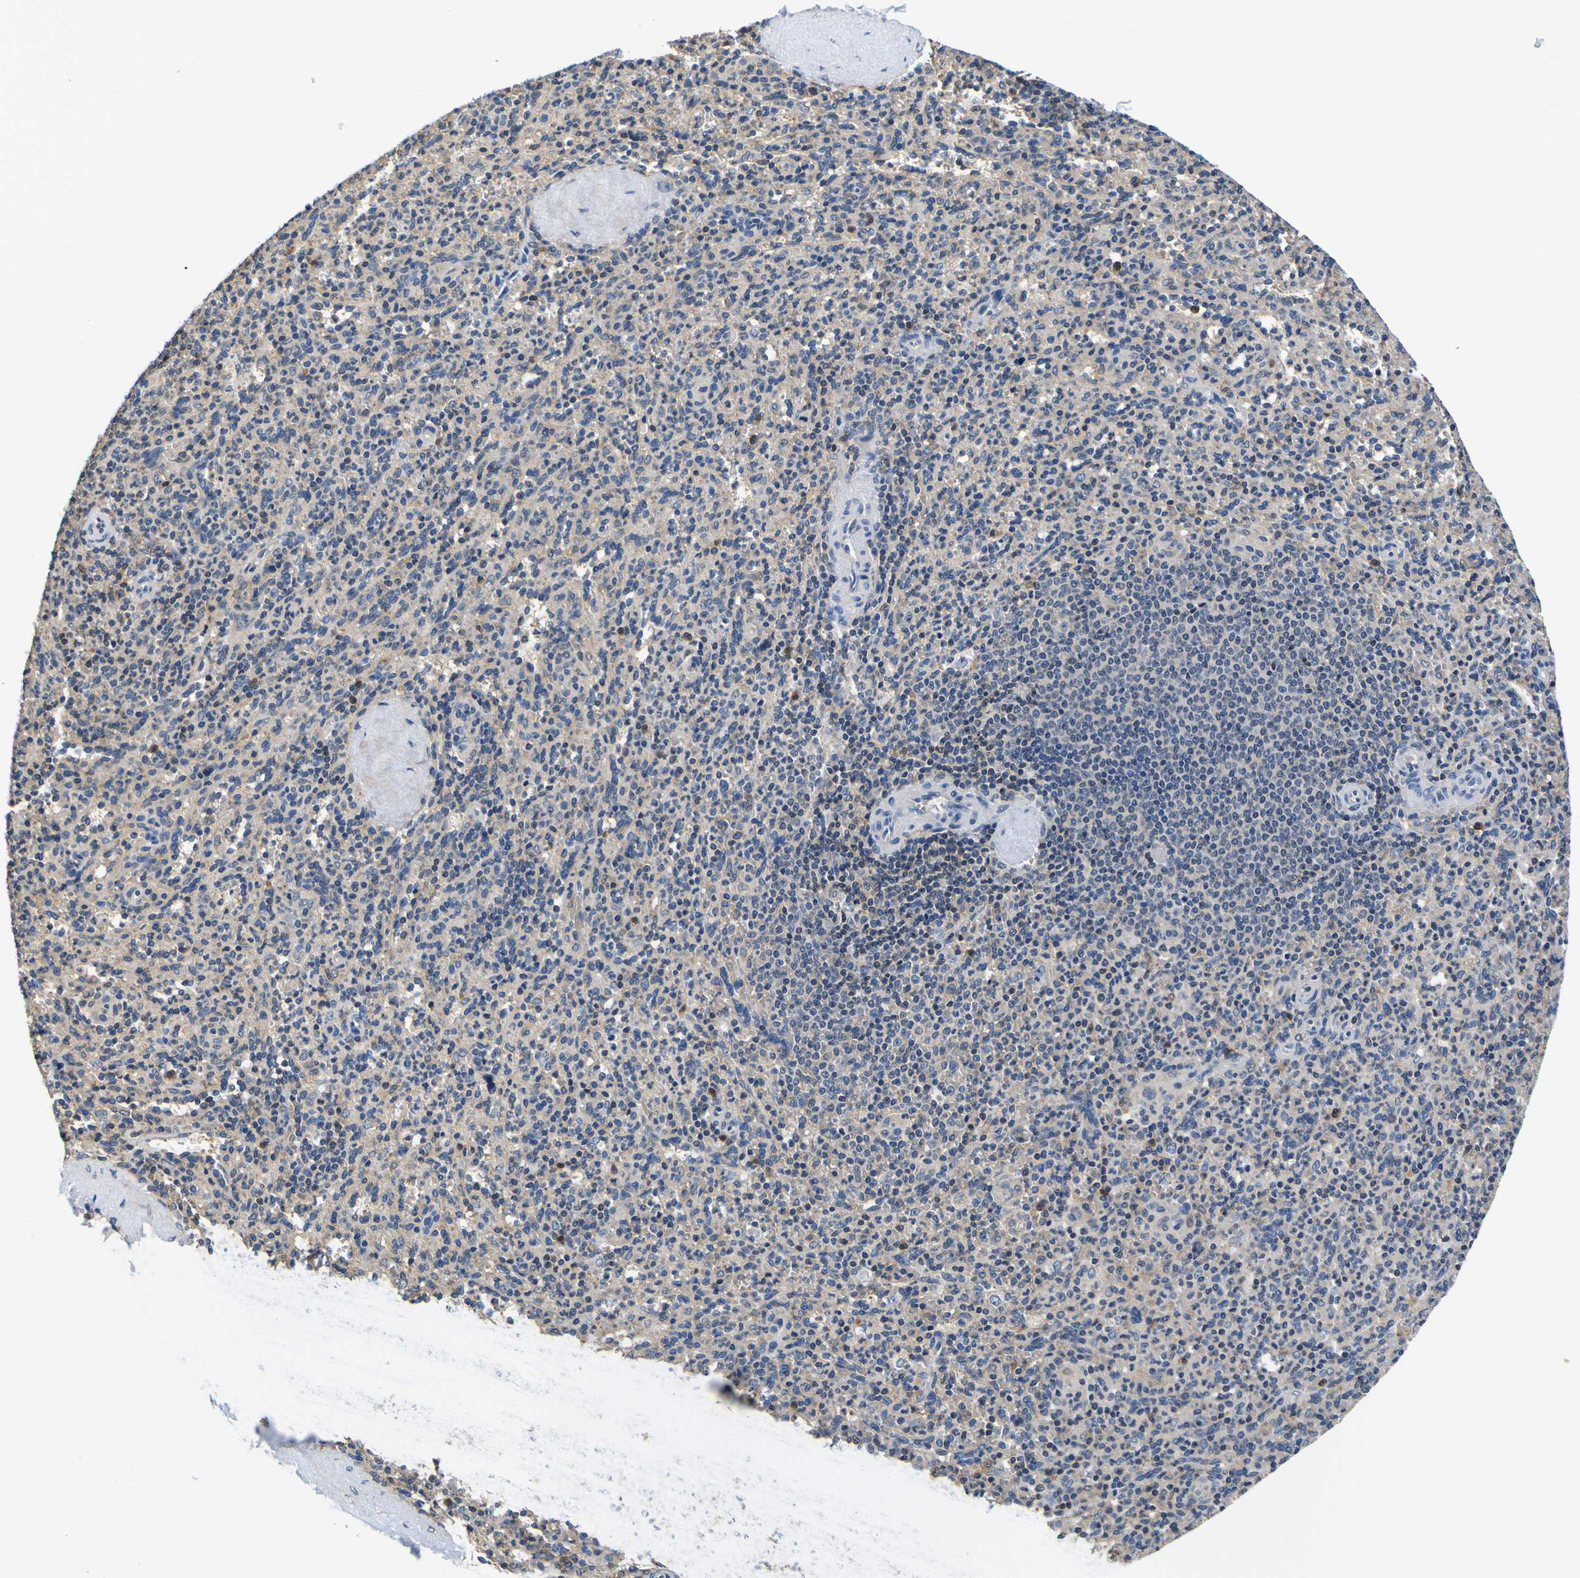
{"staining": {"intensity": "weak", "quantity": "25%-75%", "location": "cytoplasmic/membranous"}, "tissue": "spleen", "cell_type": "Cells in red pulp", "image_type": "normal", "snomed": [{"axis": "morphology", "description": "Normal tissue, NOS"}, {"axis": "topography", "description": "Spleen"}], "caption": "Weak cytoplasmic/membranous positivity is present in about 25%-75% of cells in red pulp in benign spleen. Using DAB (brown) and hematoxylin (blue) stains, captured at high magnification using brightfield microscopy.", "gene": "TNIK", "patient": {"sex": "male", "age": 36}}